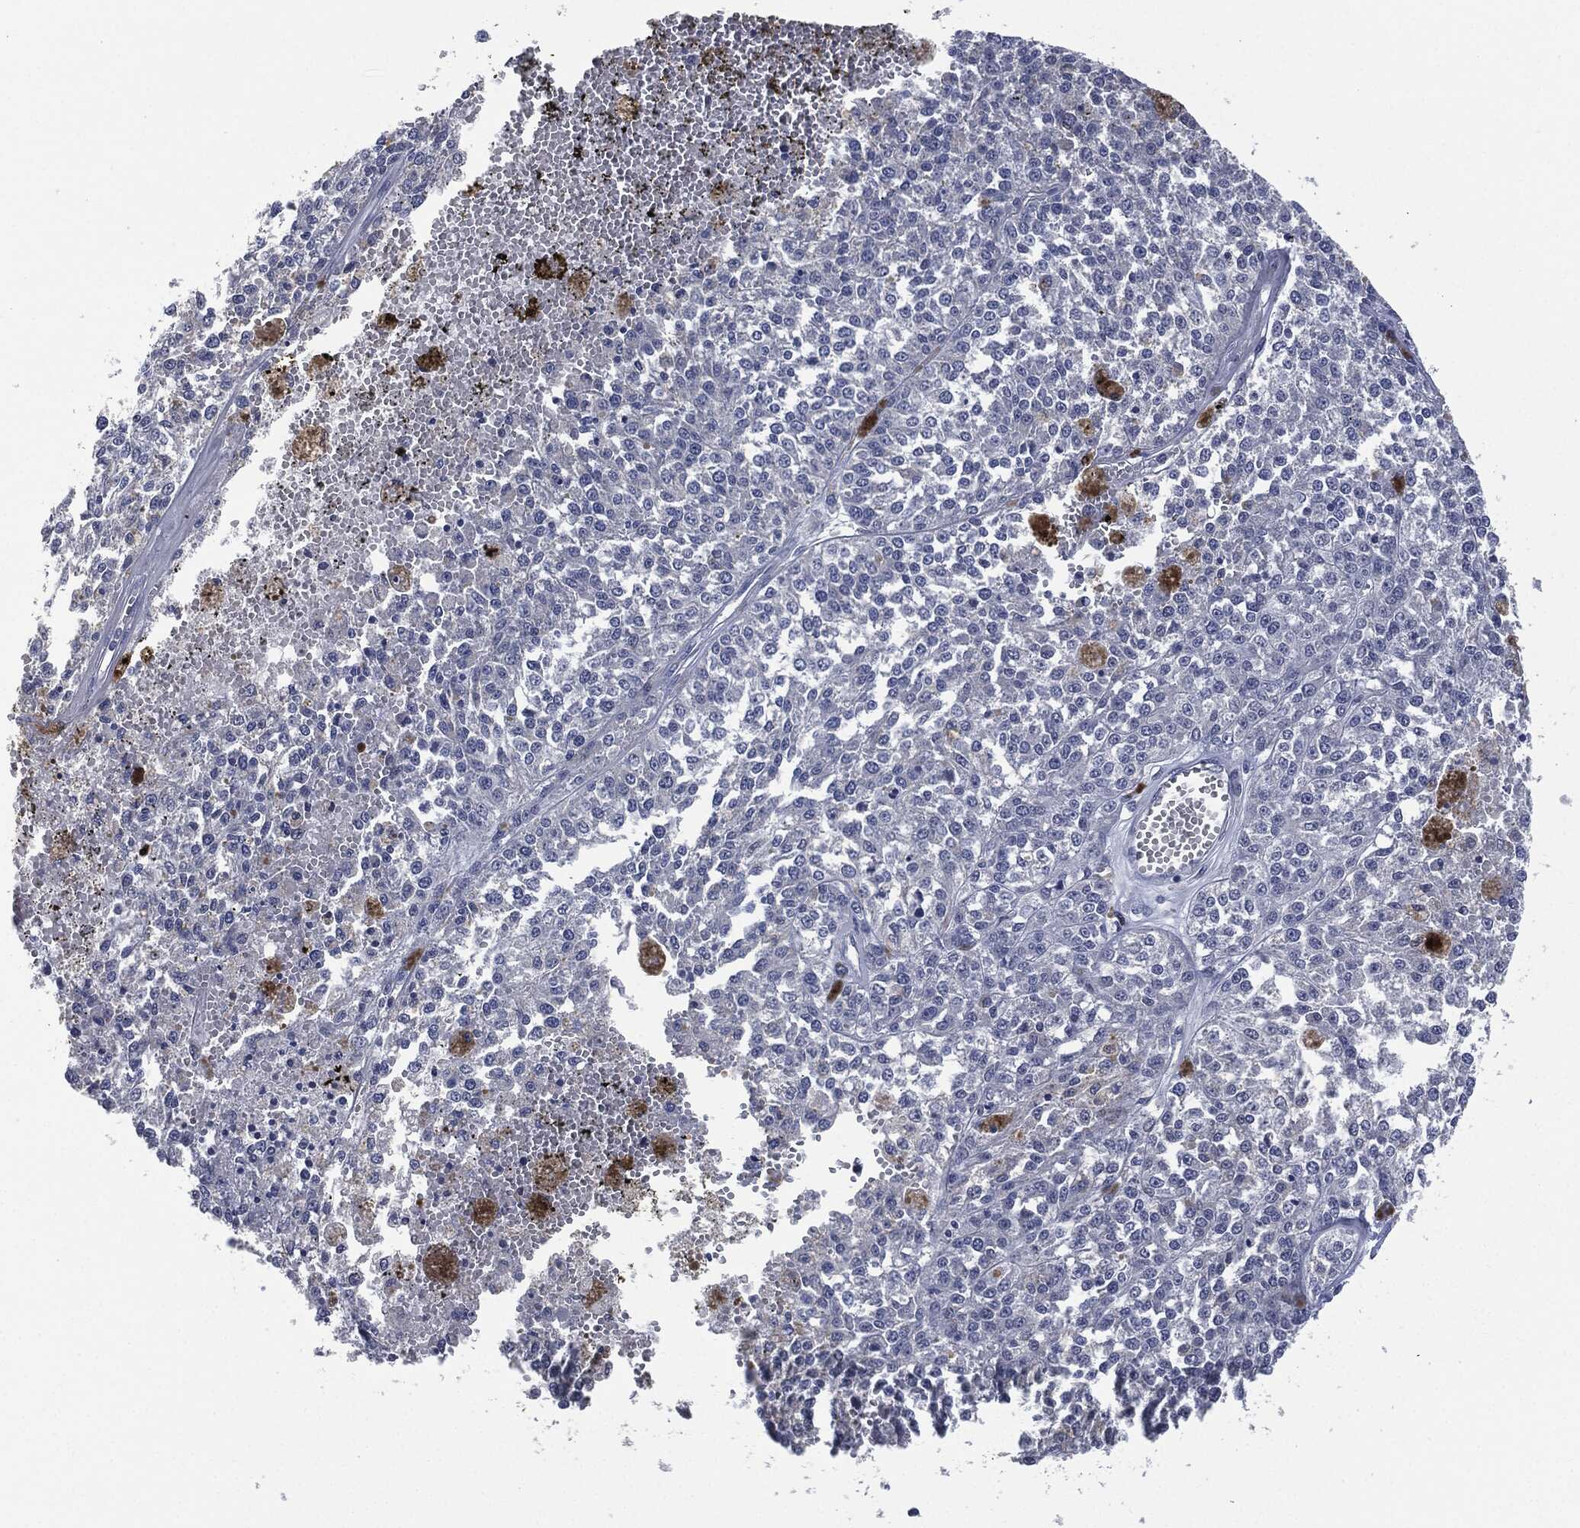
{"staining": {"intensity": "negative", "quantity": "none", "location": "none"}, "tissue": "melanoma", "cell_type": "Tumor cells", "image_type": "cancer", "snomed": [{"axis": "morphology", "description": "Malignant melanoma, Metastatic site"}, {"axis": "topography", "description": "Lymph node"}], "caption": "Immunohistochemistry (IHC) micrograph of neoplastic tissue: human melanoma stained with DAB shows no significant protein staining in tumor cells. (Stains: DAB (3,3'-diaminobenzidine) IHC with hematoxylin counter stain, Microscopy: brightfield microscopy at high magnification).", "gene": "IL1RN", "patient": {"sex": "female", "age": 64}}